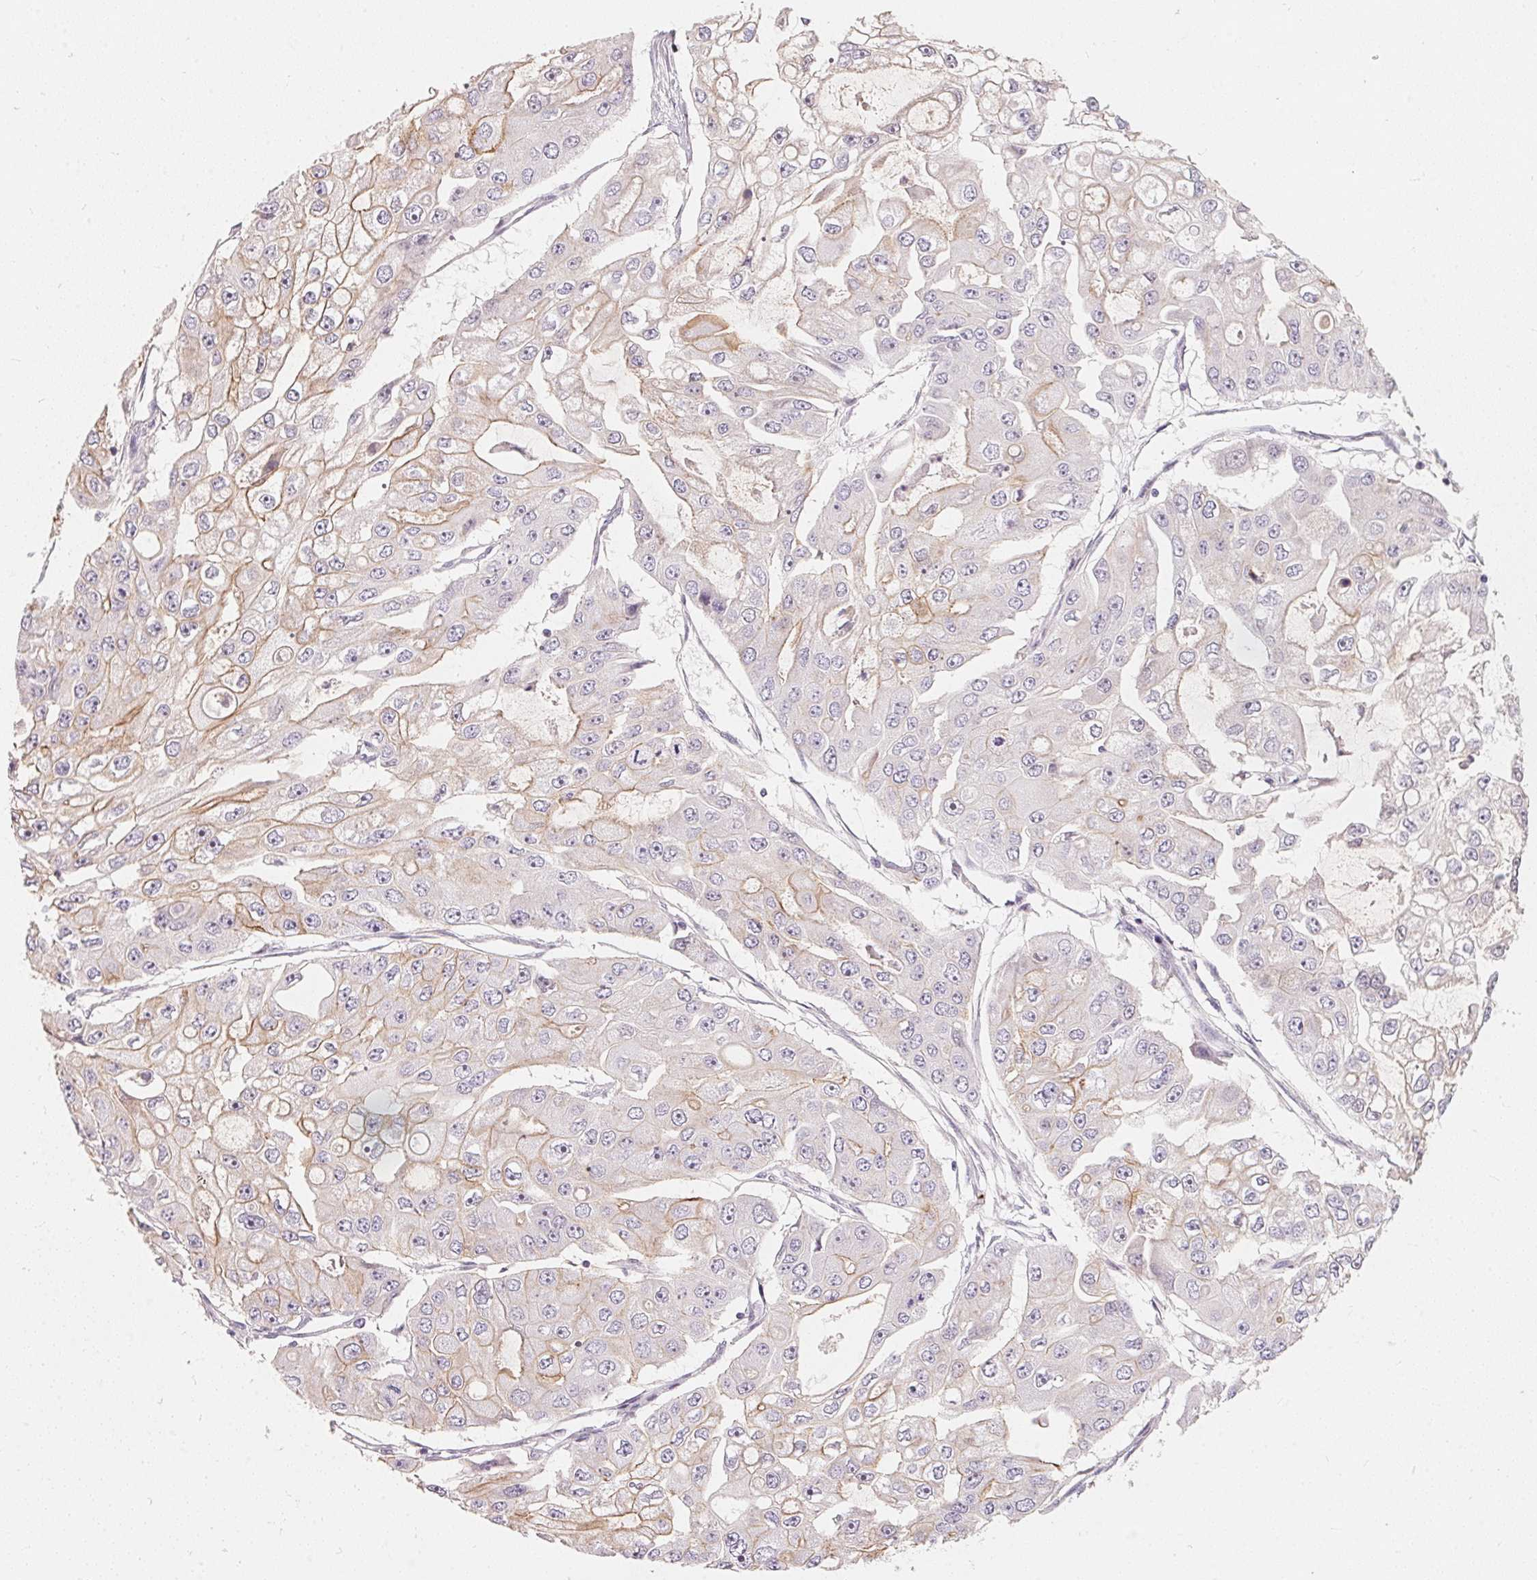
{"staining": {"intensity": "weak", "quantity": "25%-75%", "location": "cytoplasmic/membranous"}, "tissue": "ovarian cancer", "cell_type": "Tumor cells", "image_type": "cancer", "snomed": [{"axis": "morphology", "description": "Cystadenocarcinoma, serous, NOS"}, {"axis": "topography", "description": "Ovary"}], "caption": "Immunohistochemistry (IHC) (DAB (3,3'-diaminobenzidine)) staining of ovarian cancer demonstrates weak cytoplasmic/membranous protein expression in about 25%-75% of tumor cells.", "gene": "TP53AIP1", "patient": {"sex": "female", "age": 56}}